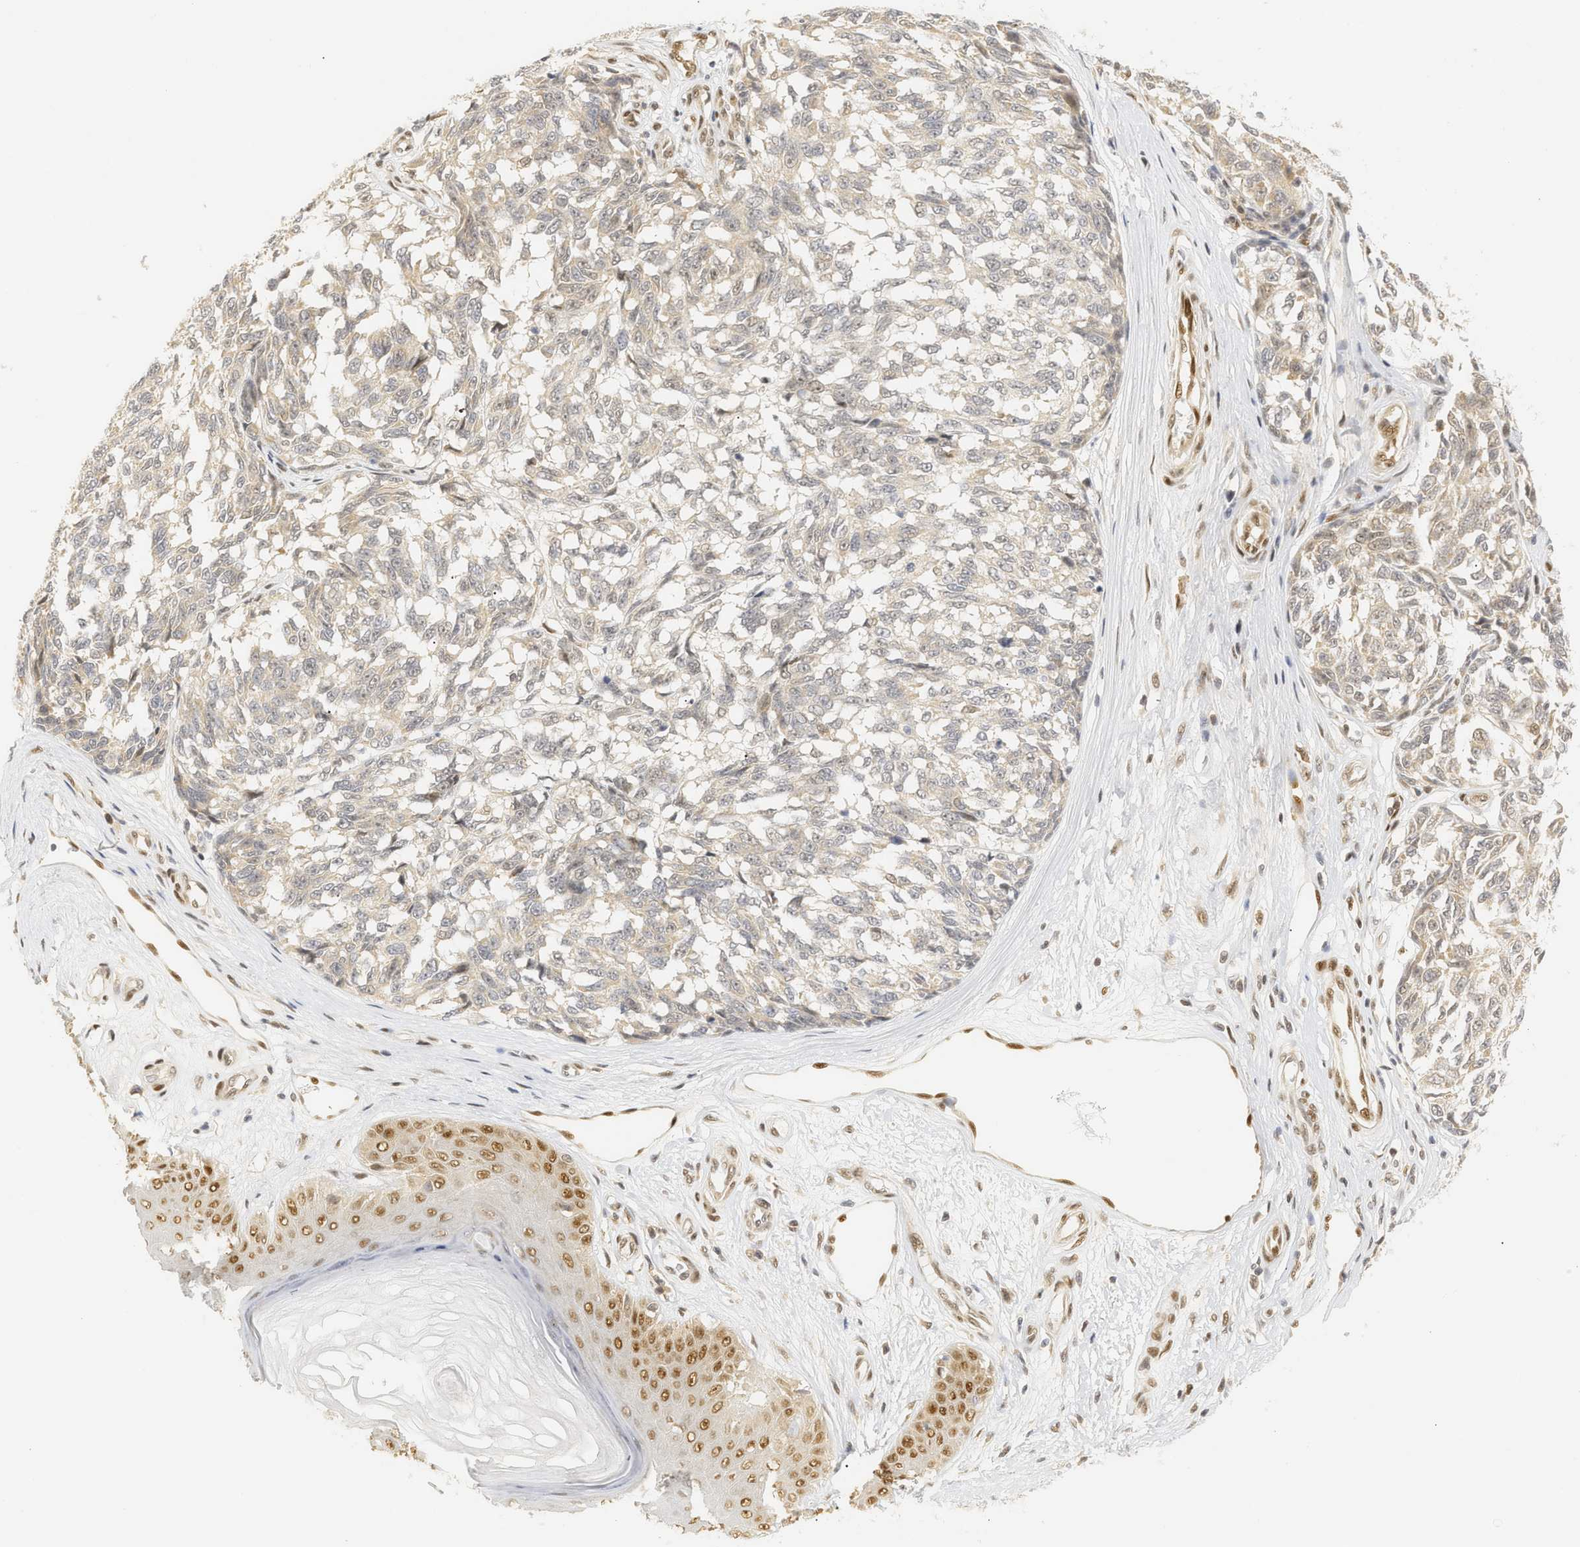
{"staining": {"intensity": "weak", "quantity": "<25%", "location": "nuclear"}, "tissue": "melanoma", "cell_type": "Tumor cells", "image_type": "cancer", "snomed": [{"axis": "morphology", "description": "Malignant melanoma, NOS"}, {"axis": "topography", "description": "Skin"}], "caption": "This is an immunohistochemistry (IHC) histopathology image of malignant melanoma. There is no staining in tumor cells.", "gene": "SSBP2", "patient": {"sex": "female", "age": 64}}